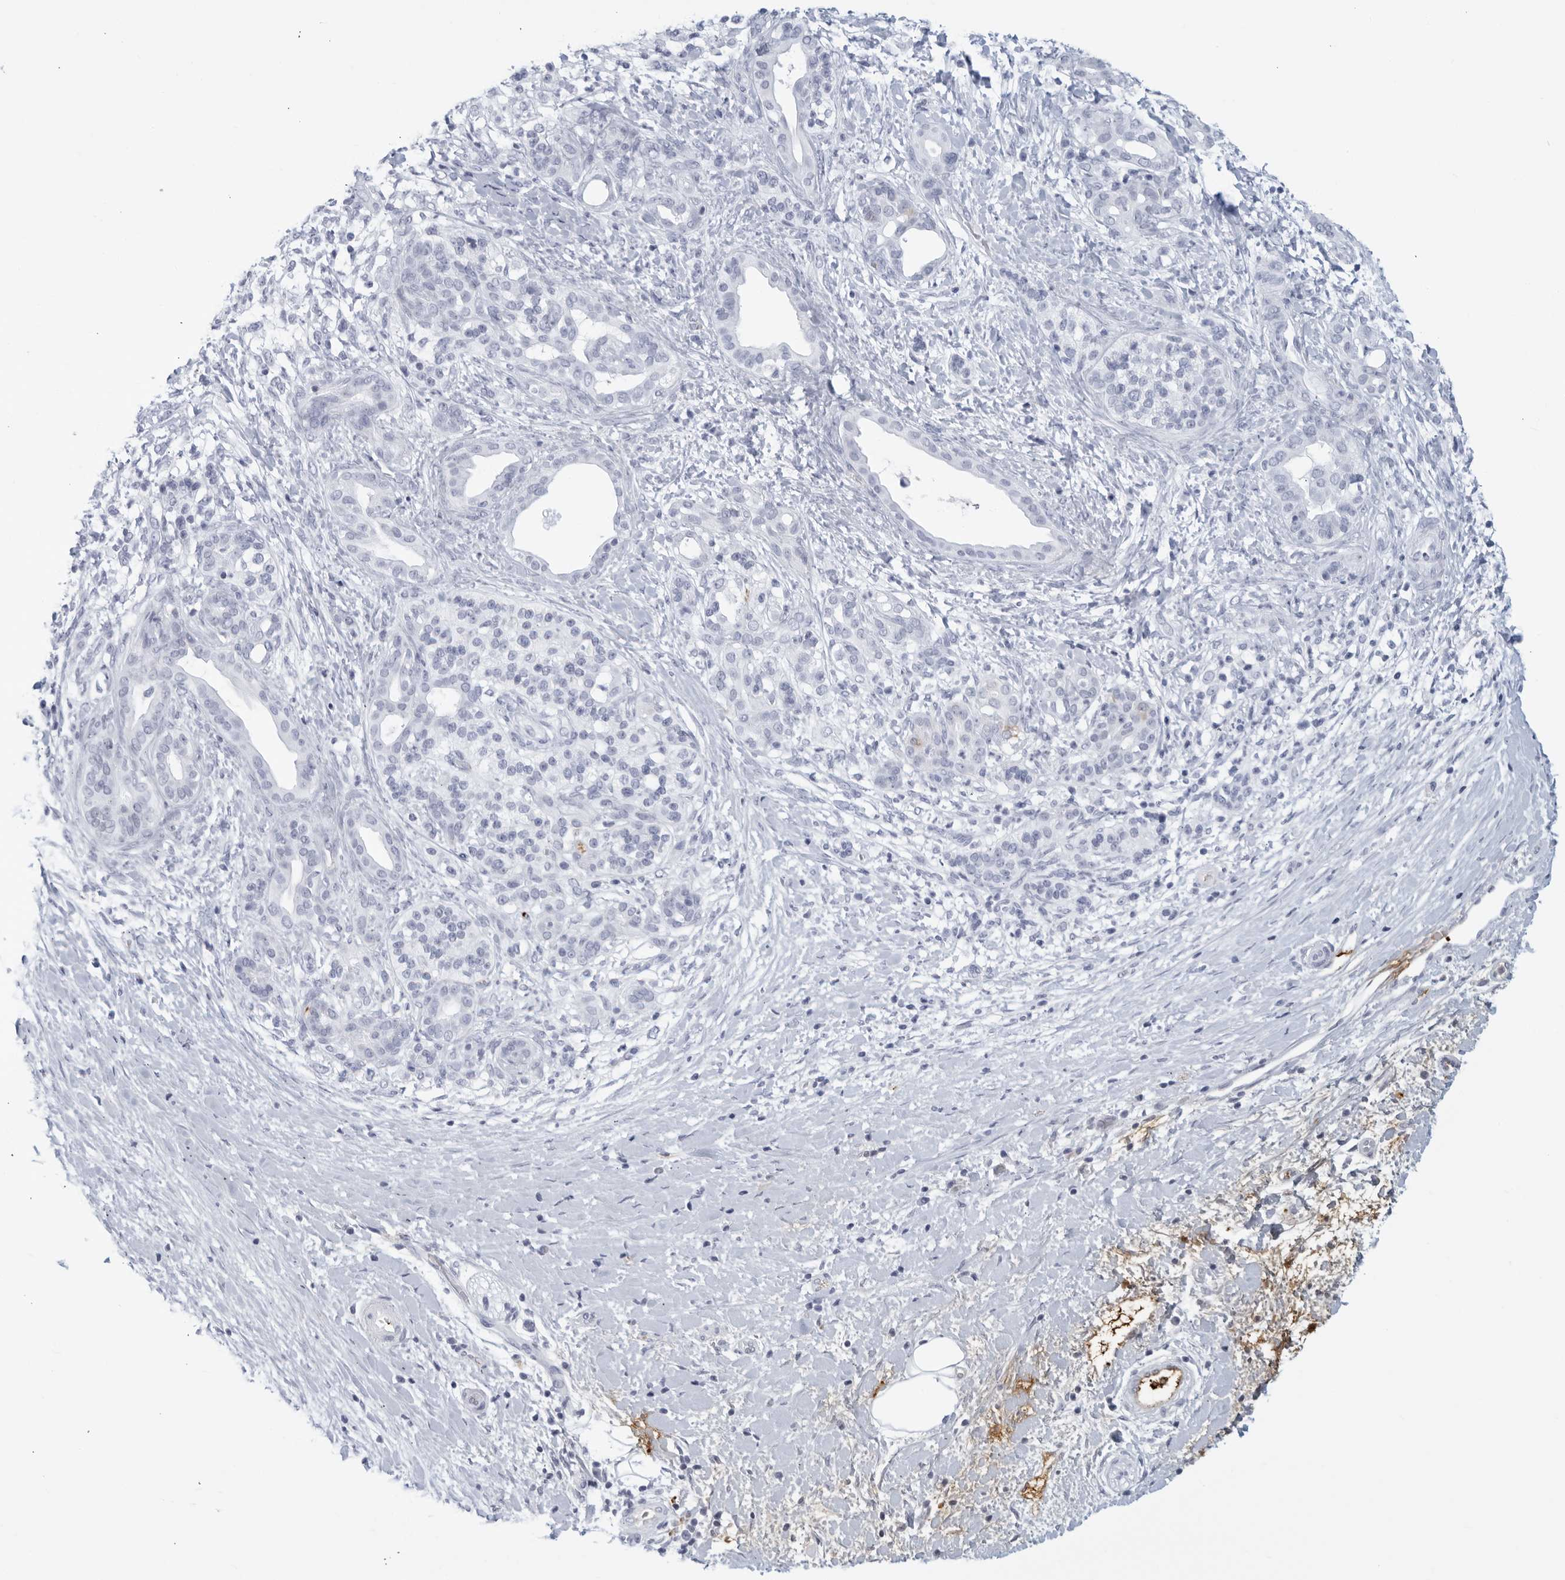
{"staining": {"intensity": "negative", "quantity": "none", "location": "none"}, "tissue": "pancreatic cancer", "cell_type": "Tumor cells", "image_type": "cancer", "snomed": [{"axis": "morphology", "description": "Adenocarcinoma, NOS"}, {"axis": "topography", "description": "Pancreas"}], "caption": "Adenocarcinoma (pancreatic) was stained to show a protein in brown. There is no significant positivity in tumor cells. (Brightfield microscopy of DAB (3,3'-diaminobenzidine) IHC at high magnification).", "gene": "FGG", "patient": {"sex": "male", "age": 58}}